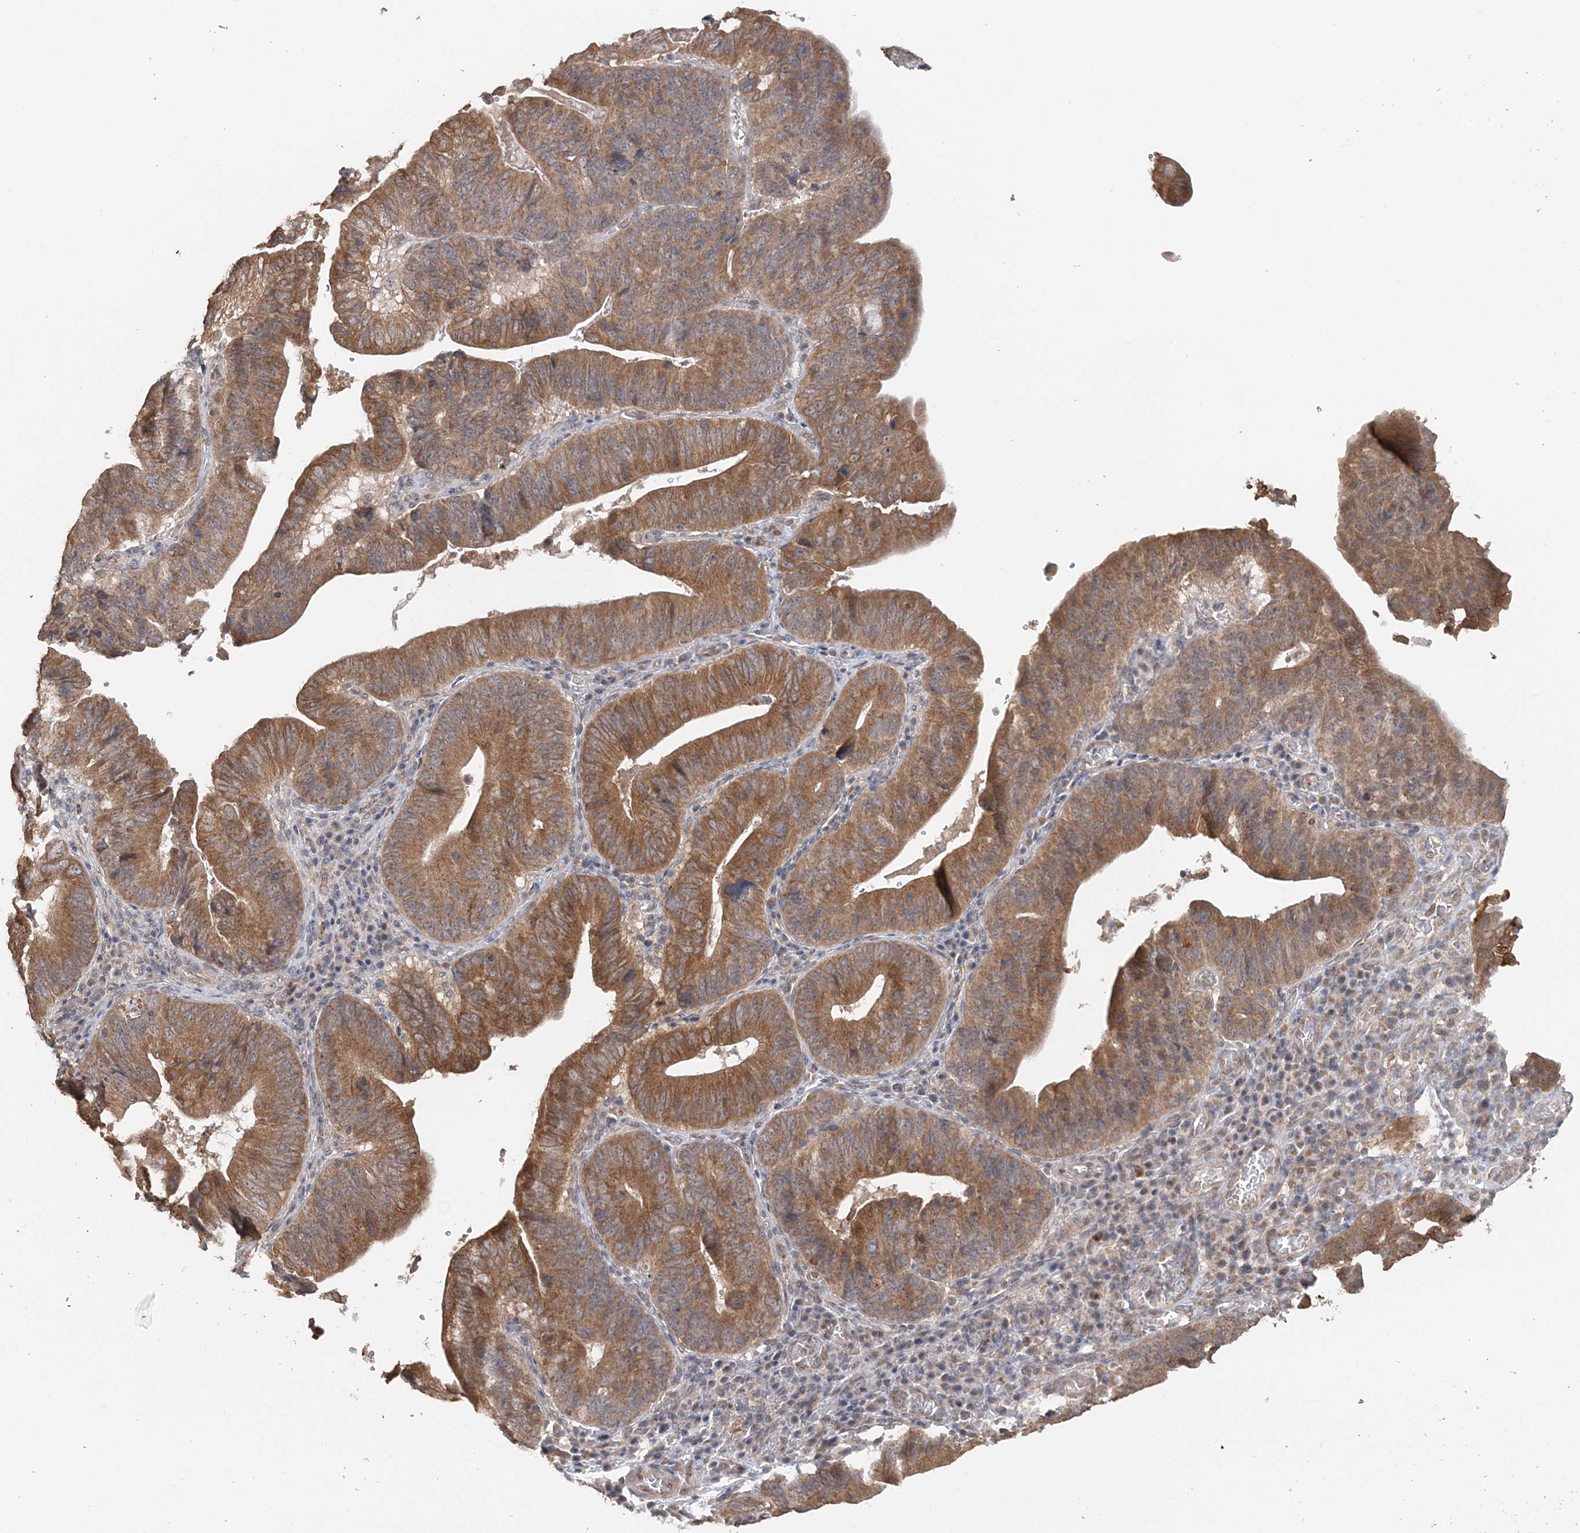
{"staining": {"intensity": "moderate", "quantity": ">75%", "location": "cytoplasmic/membranous"}, "tissue": "pancreatic cancer", "cell_type": "Tumor cells", "image_type": "cancer", "snomed": [{"axis": "morphology", "description": "Adenocarcinoma, NOS"}, {"axis": "topography", "description": "Pancreas"}], "caption": "Protein staining shows moderate cytoplasmic/membranous staining in about >75% of tumor cells in pancreatic cancer.", "gene": "FBXO38", "patient": {"sex": "male", "age": 63}}